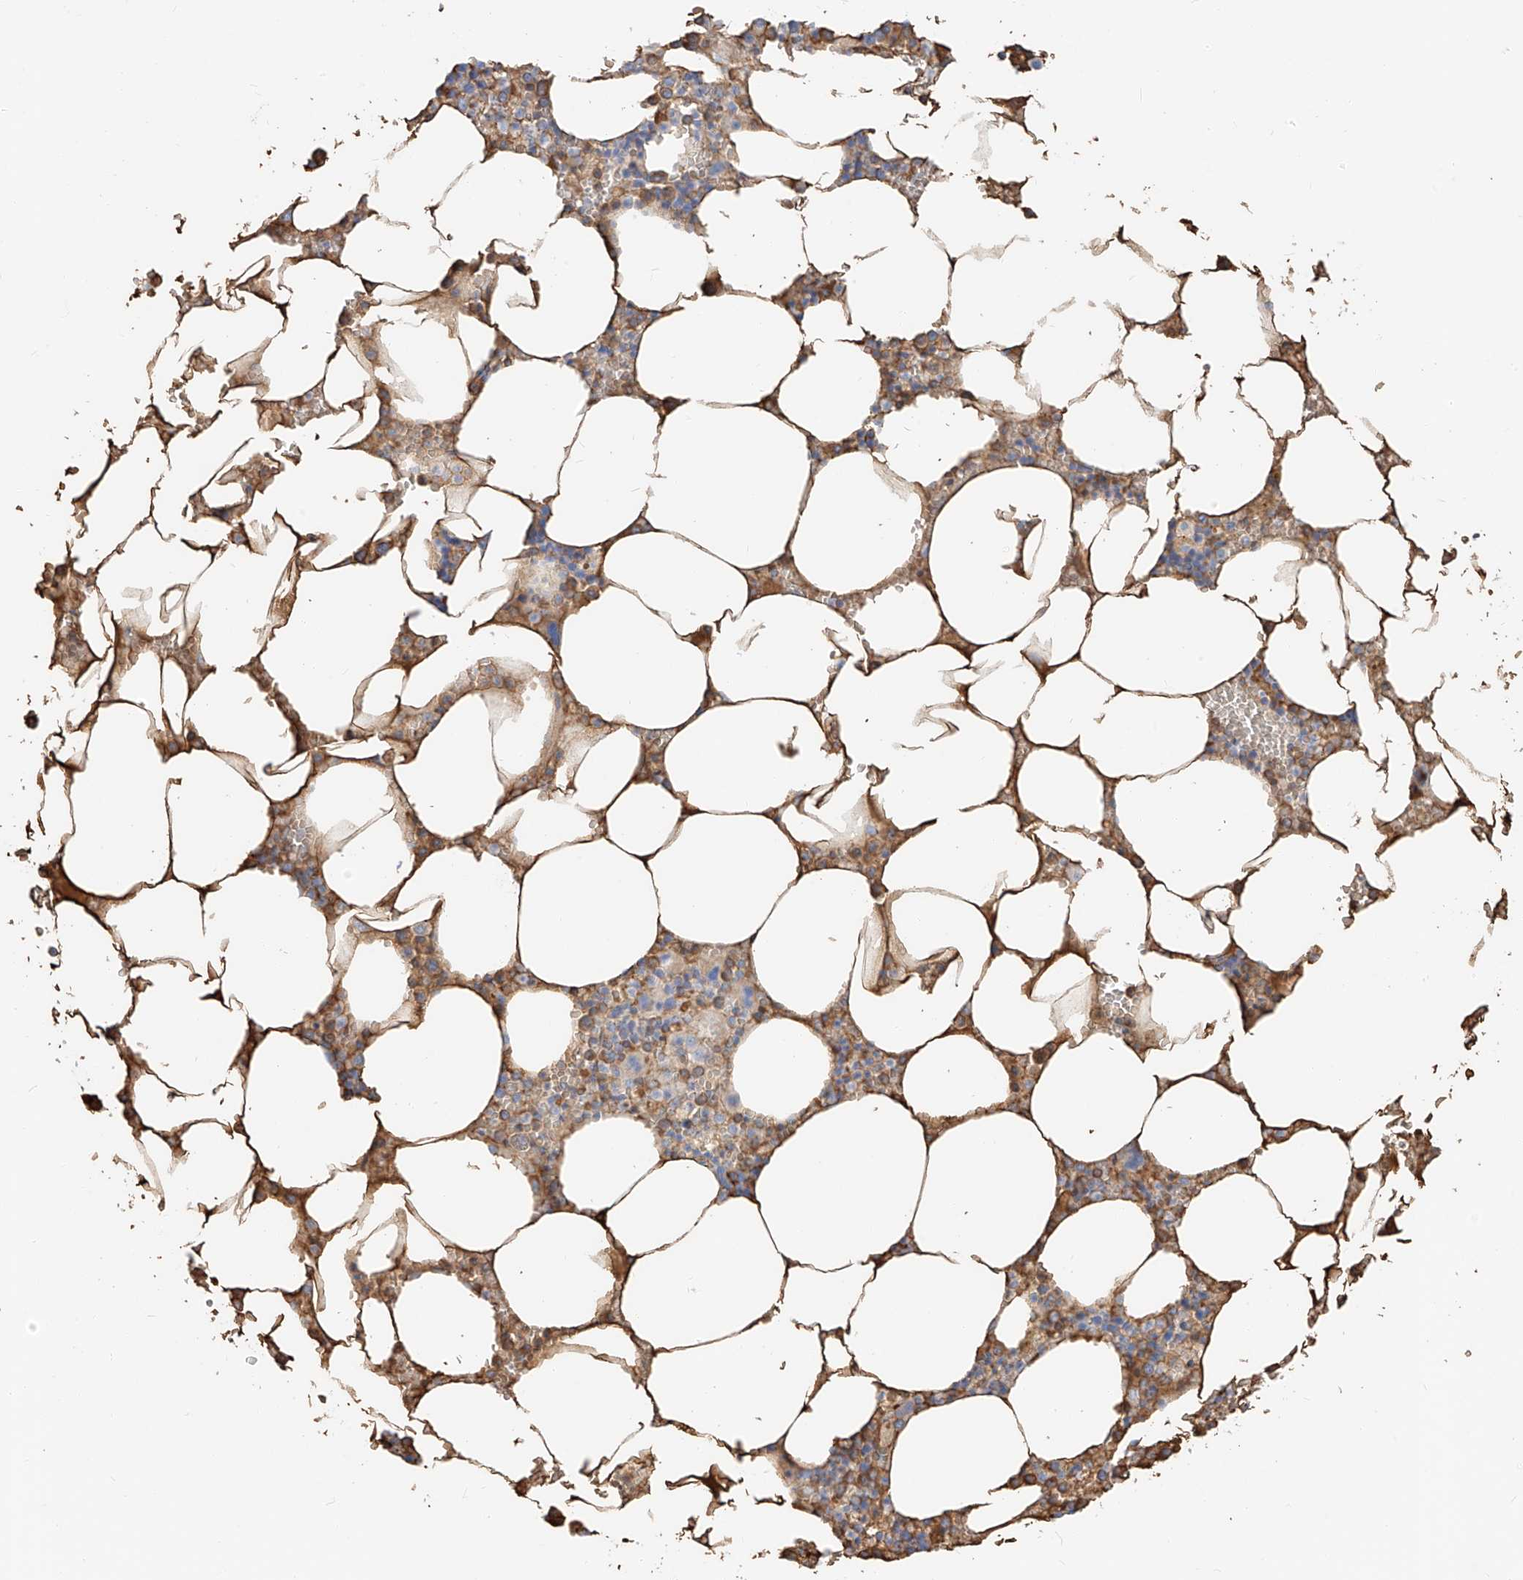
{"staining": {"intensity": "moderate", "quantity": "<25%", "location": "cytoplasmic/membranous"}, "tissue": "bone marrow", "cell_type": "Hematopoietic cells", "image_type": "normal", "snomed": [{"axis": "morphology", "description": "Normal tissue, NOS"}, {"axis": "topography", "description": "Bone marrow"}], "caption": "Unremarkable bone marrow was stained to show a protein in brown. There is low levels of moderate cytoplasmic/membranous positivity in about <25% of hematopoietic cells. Nuclei are stained in blue.", "gene": "ZFP30", "patient": {"sex": "male", "age": 70}}